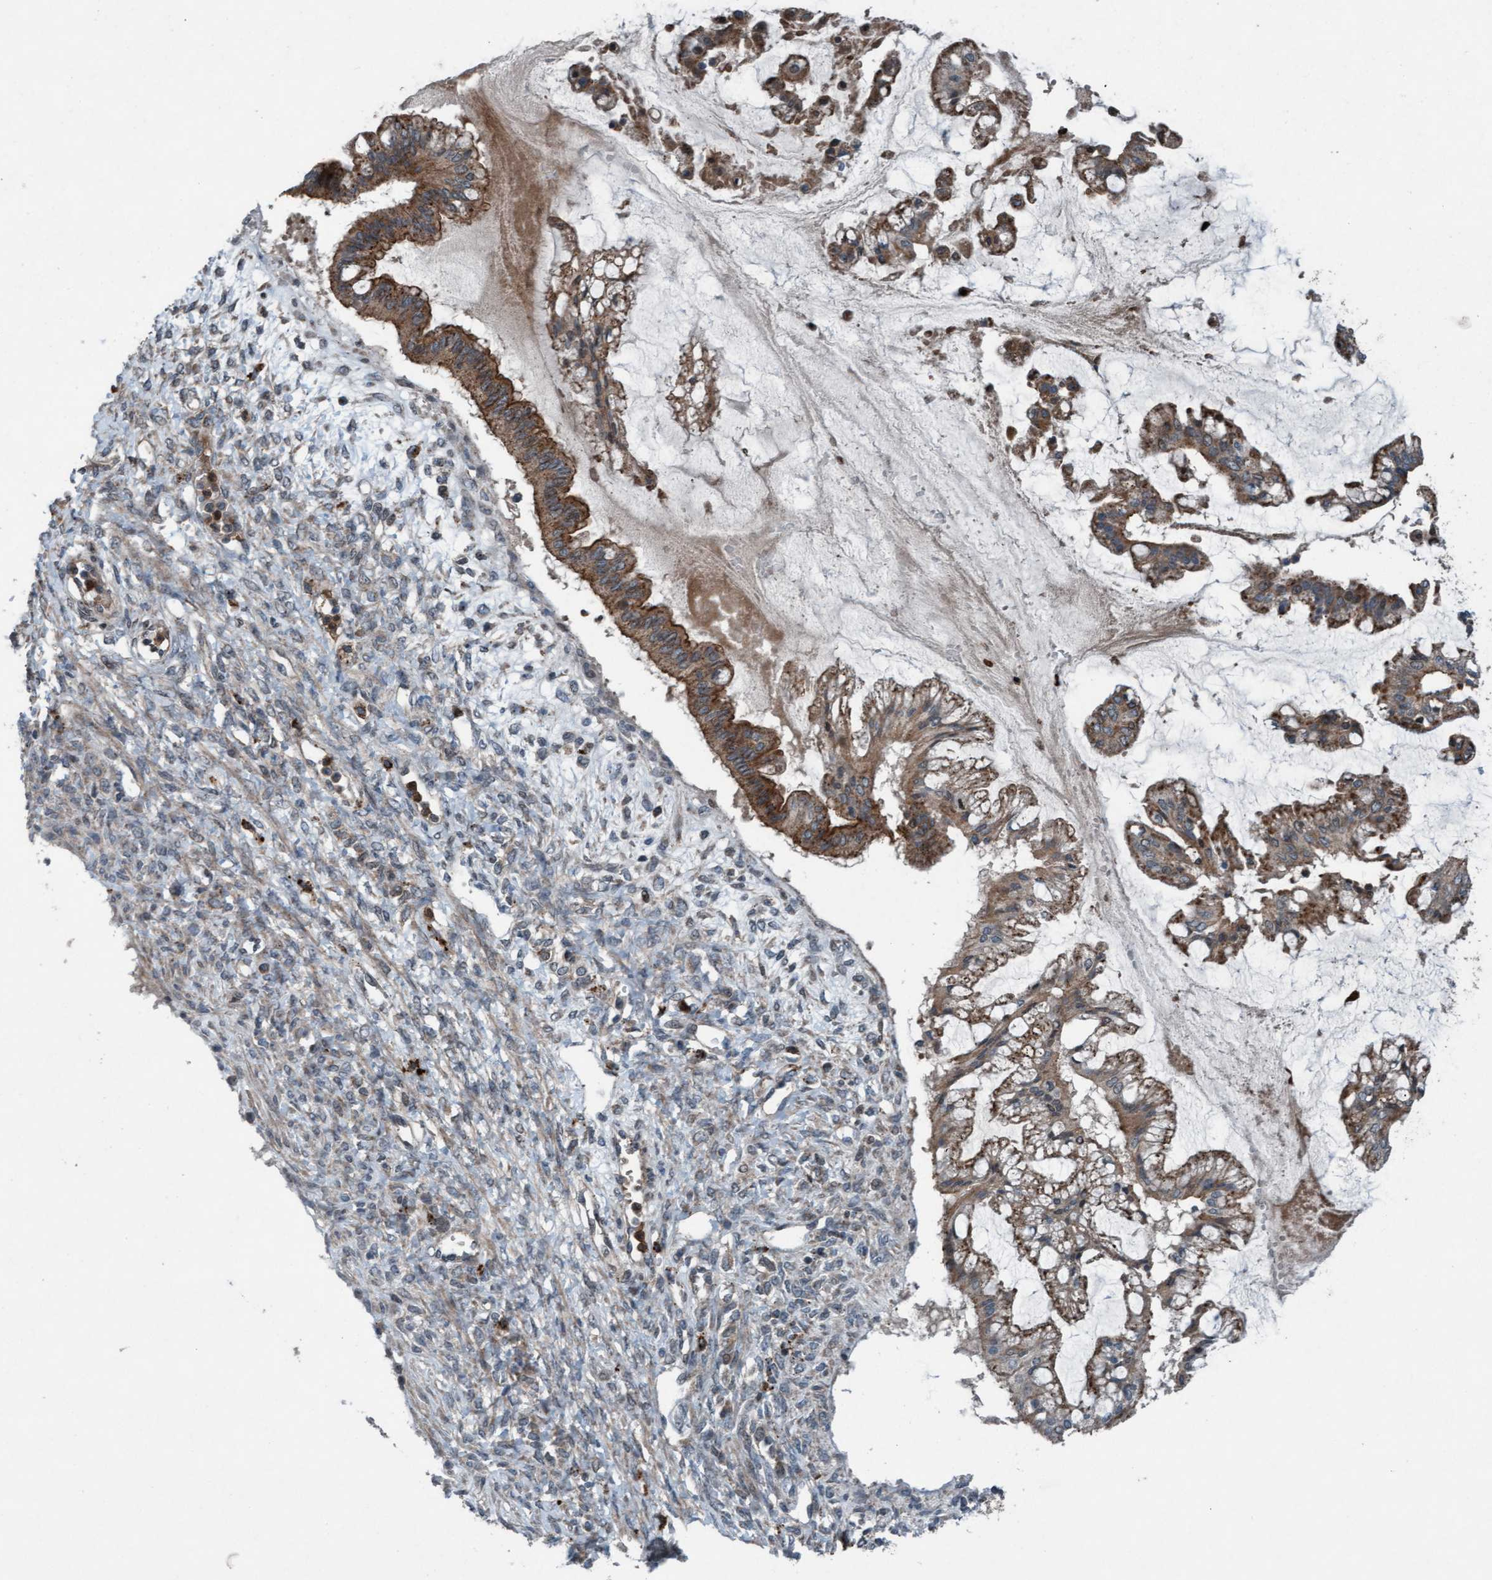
{"staining": {"intensity": "moderate", "quantity": ">75%", "location": "cytoplasmic/membranous"}, "tissue": "ovarian cancer", "cell_type": "Tumor cells", "image_type": "cancer", "snomed": [{"axis": "morphology", "description": "Cystadenocarcinoma, mucinous, NOS"}, {"axis": "topography", "description": "Ovary"}], "caption": "Immunohistochemical staining of ovarian cancer displays moderate cytoplasmic/membranous protein staining in approximately >75% of tumor cells.", "gene": "PLXNB2", "patient": {"sex": "female", "age": 73}}